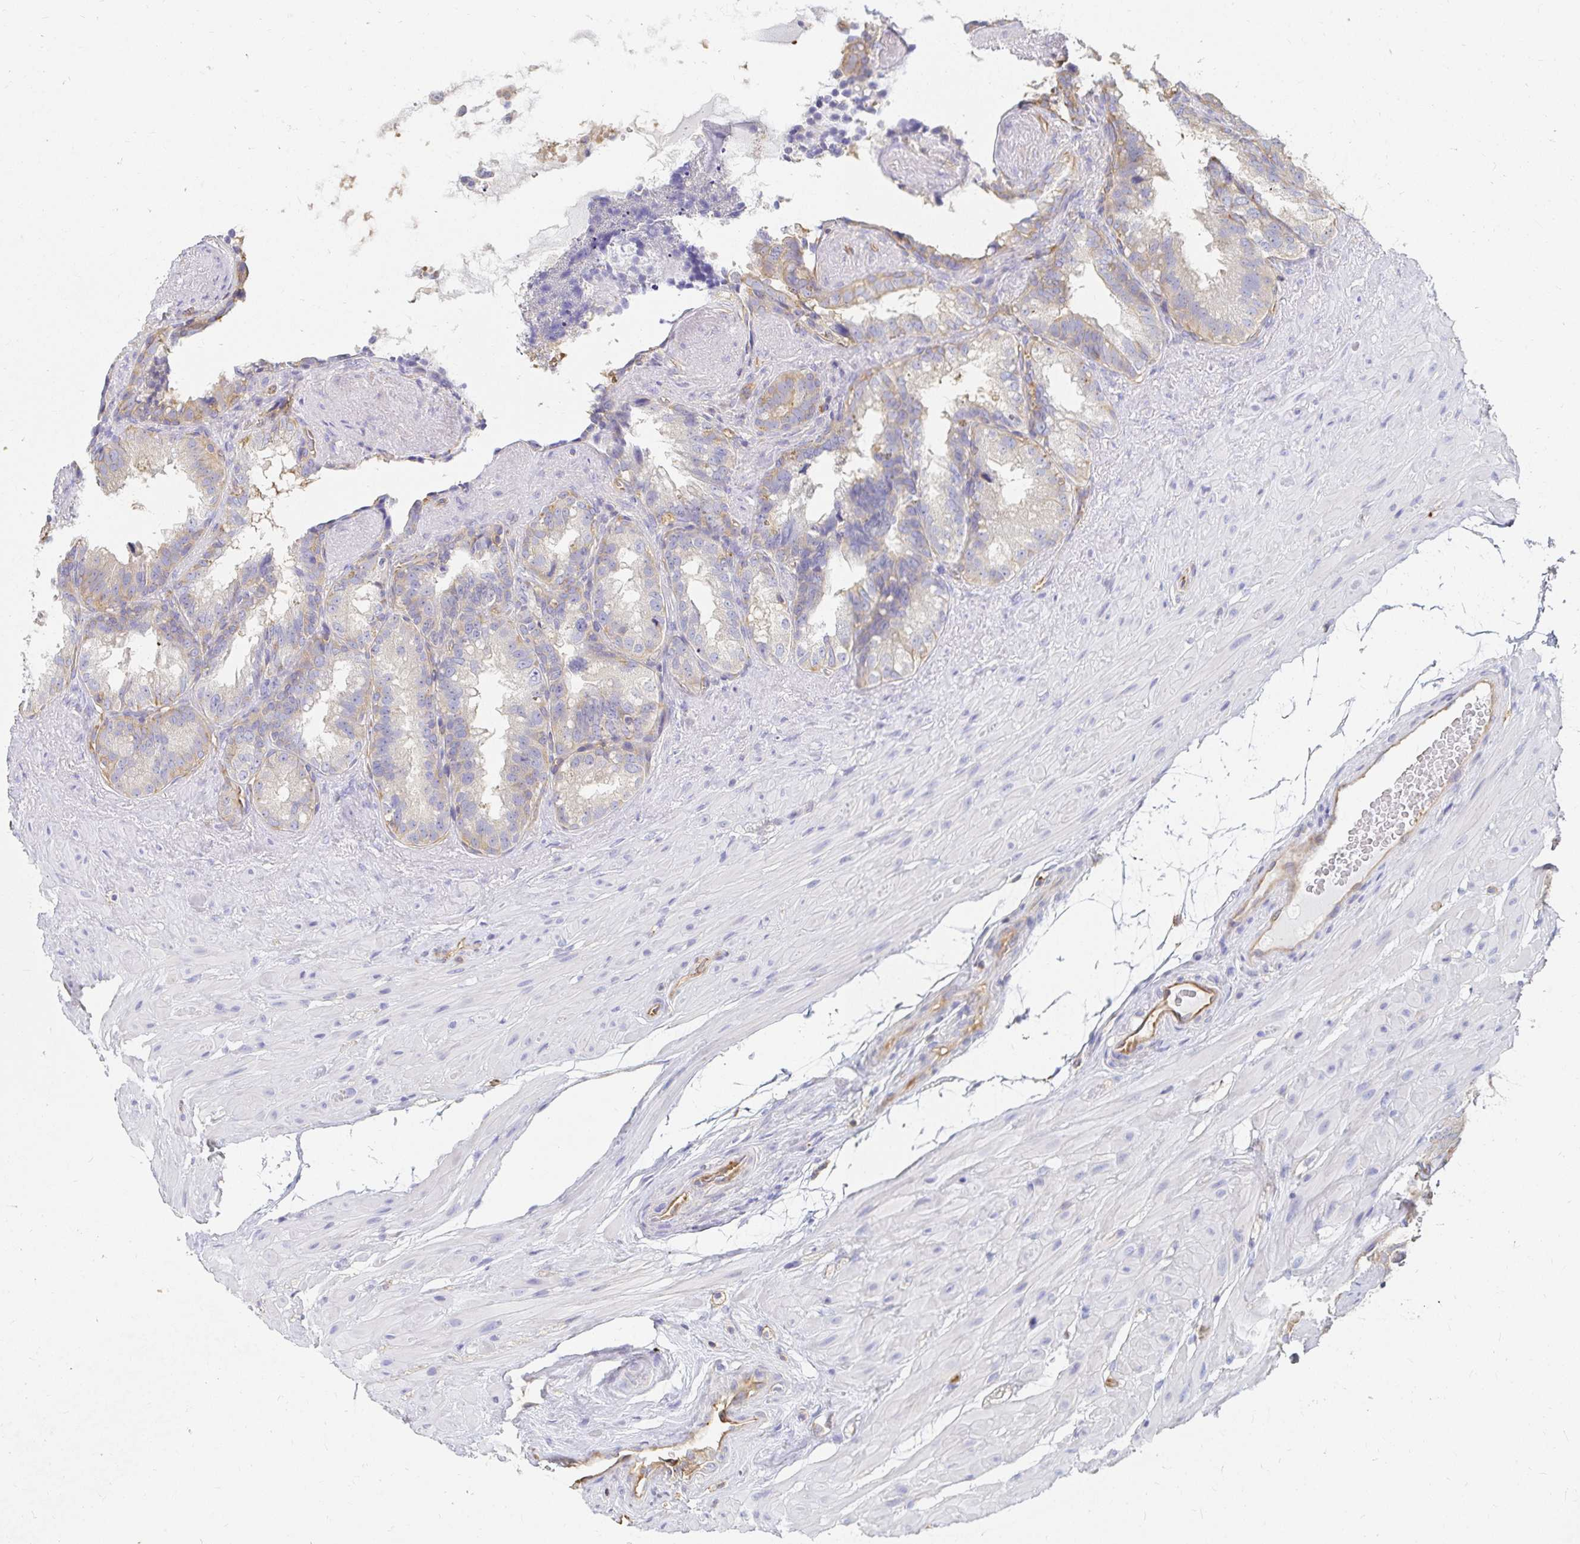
{"staining": {"intensity": "weak", "quantity": "<25%", "location": "cytoplasmic/membranous"}, "tissue": "seminal vesicle", "cell_type": "Glandular cells", "image_type": "normal", "snomed": [{"axis": "morphology", "description": "Normal tissue, NOS"}, {"axis": "topography", "description": "Seminal veicle"}], "caption": "This micrograph is of benign seminal vesicle stained with IHC to label a protein in brown with the nuclei are counter-stained blue. There is no positivity in glandular cells.", "gene": "TSPAN19", "patient": {"sex": "male", "age": 60}}